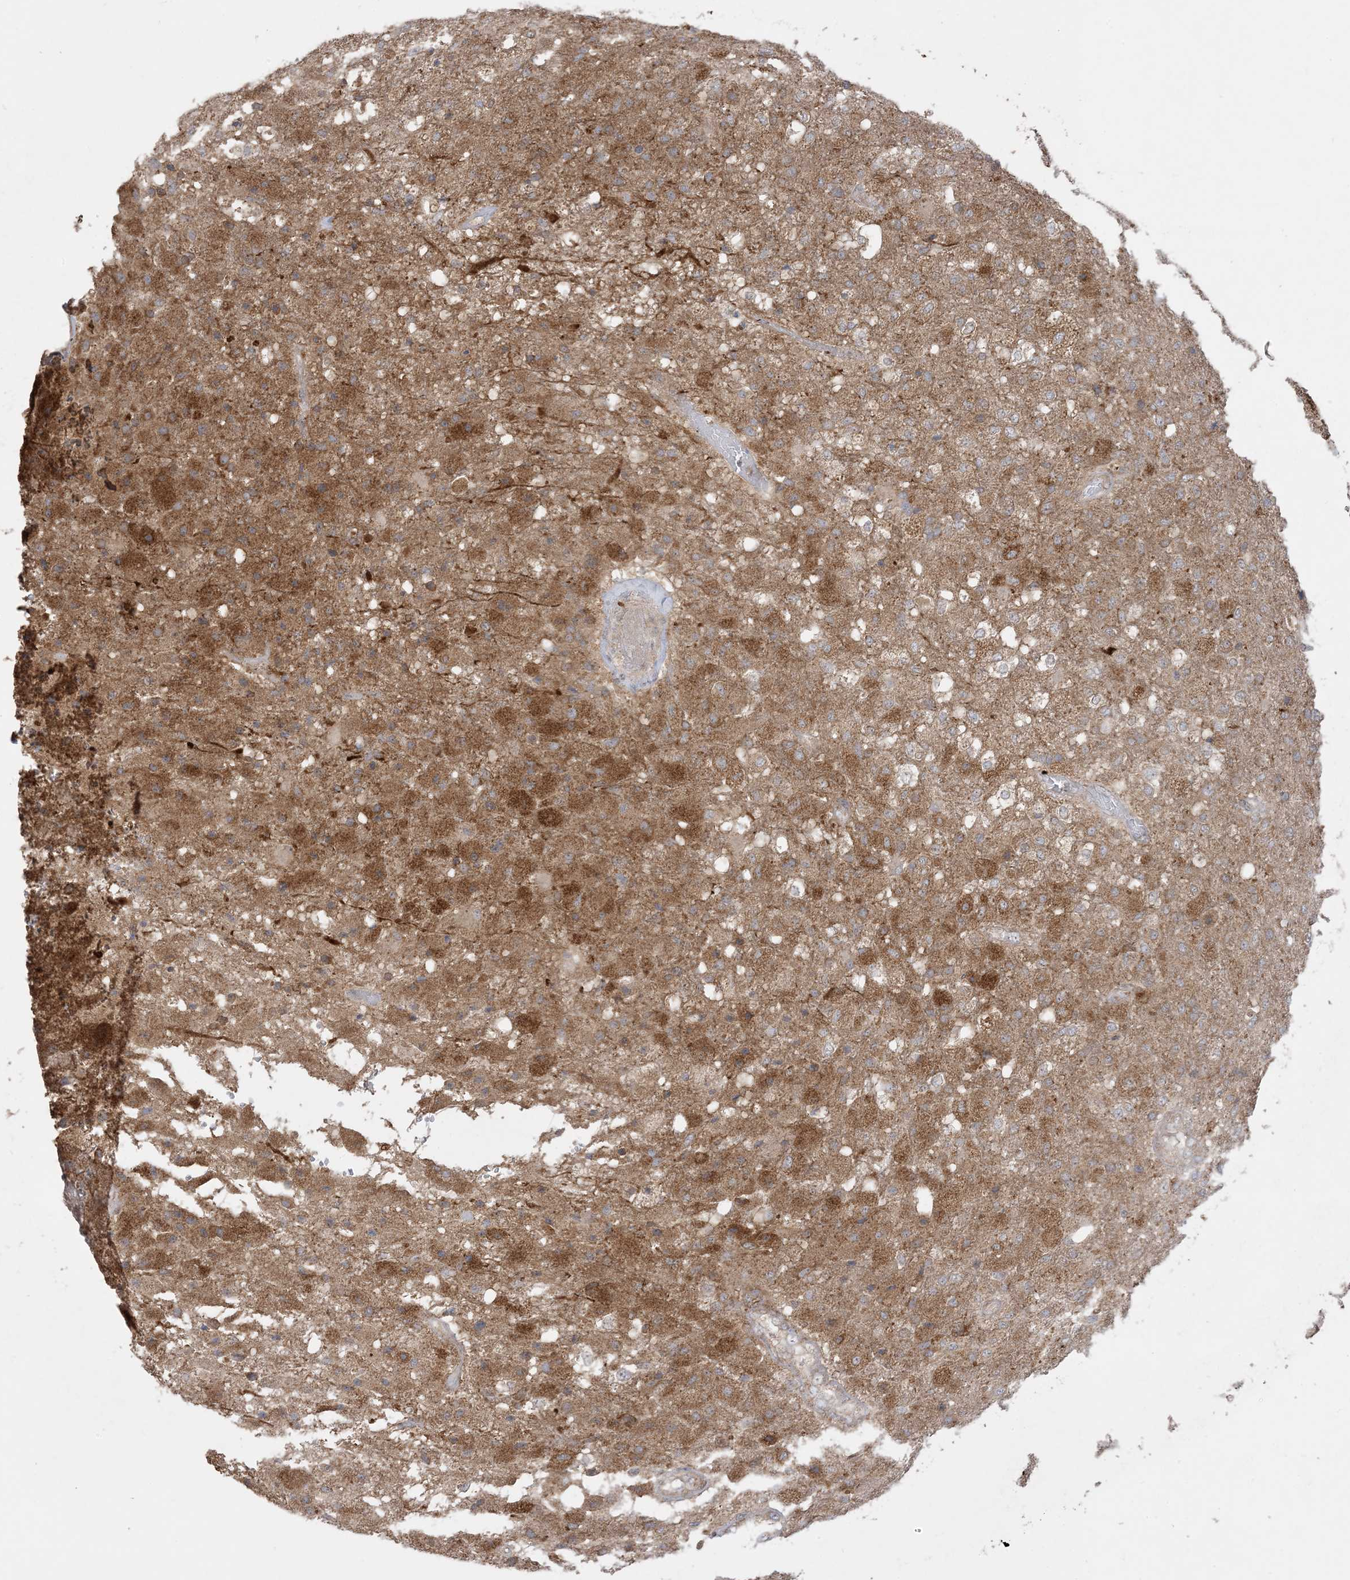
{"staining": {"intensity": "strong", "quantity": ">75%", "location": "cytoplasmic/membranous"}, "tissue": "glioma", "cell_type": "Tumor cells", "image_type": "cancer", "snomed": [{"axis": "morphology", "description": "Normal tissue, NOS"}, {"axis": "morphology", "description": "Glioma, malignant, High grade"}, {"axis": "topography", "description": "Cerebral cortex"}], "caption": "Malignant glioma (high-grade) was stained to show a protein in brown. There is high levels of strong cytoplasmic/membranous positivity in about >75% of tumor cells.", "gene": "SIRT3", "patient": {"sex": "male", "age": 77}}